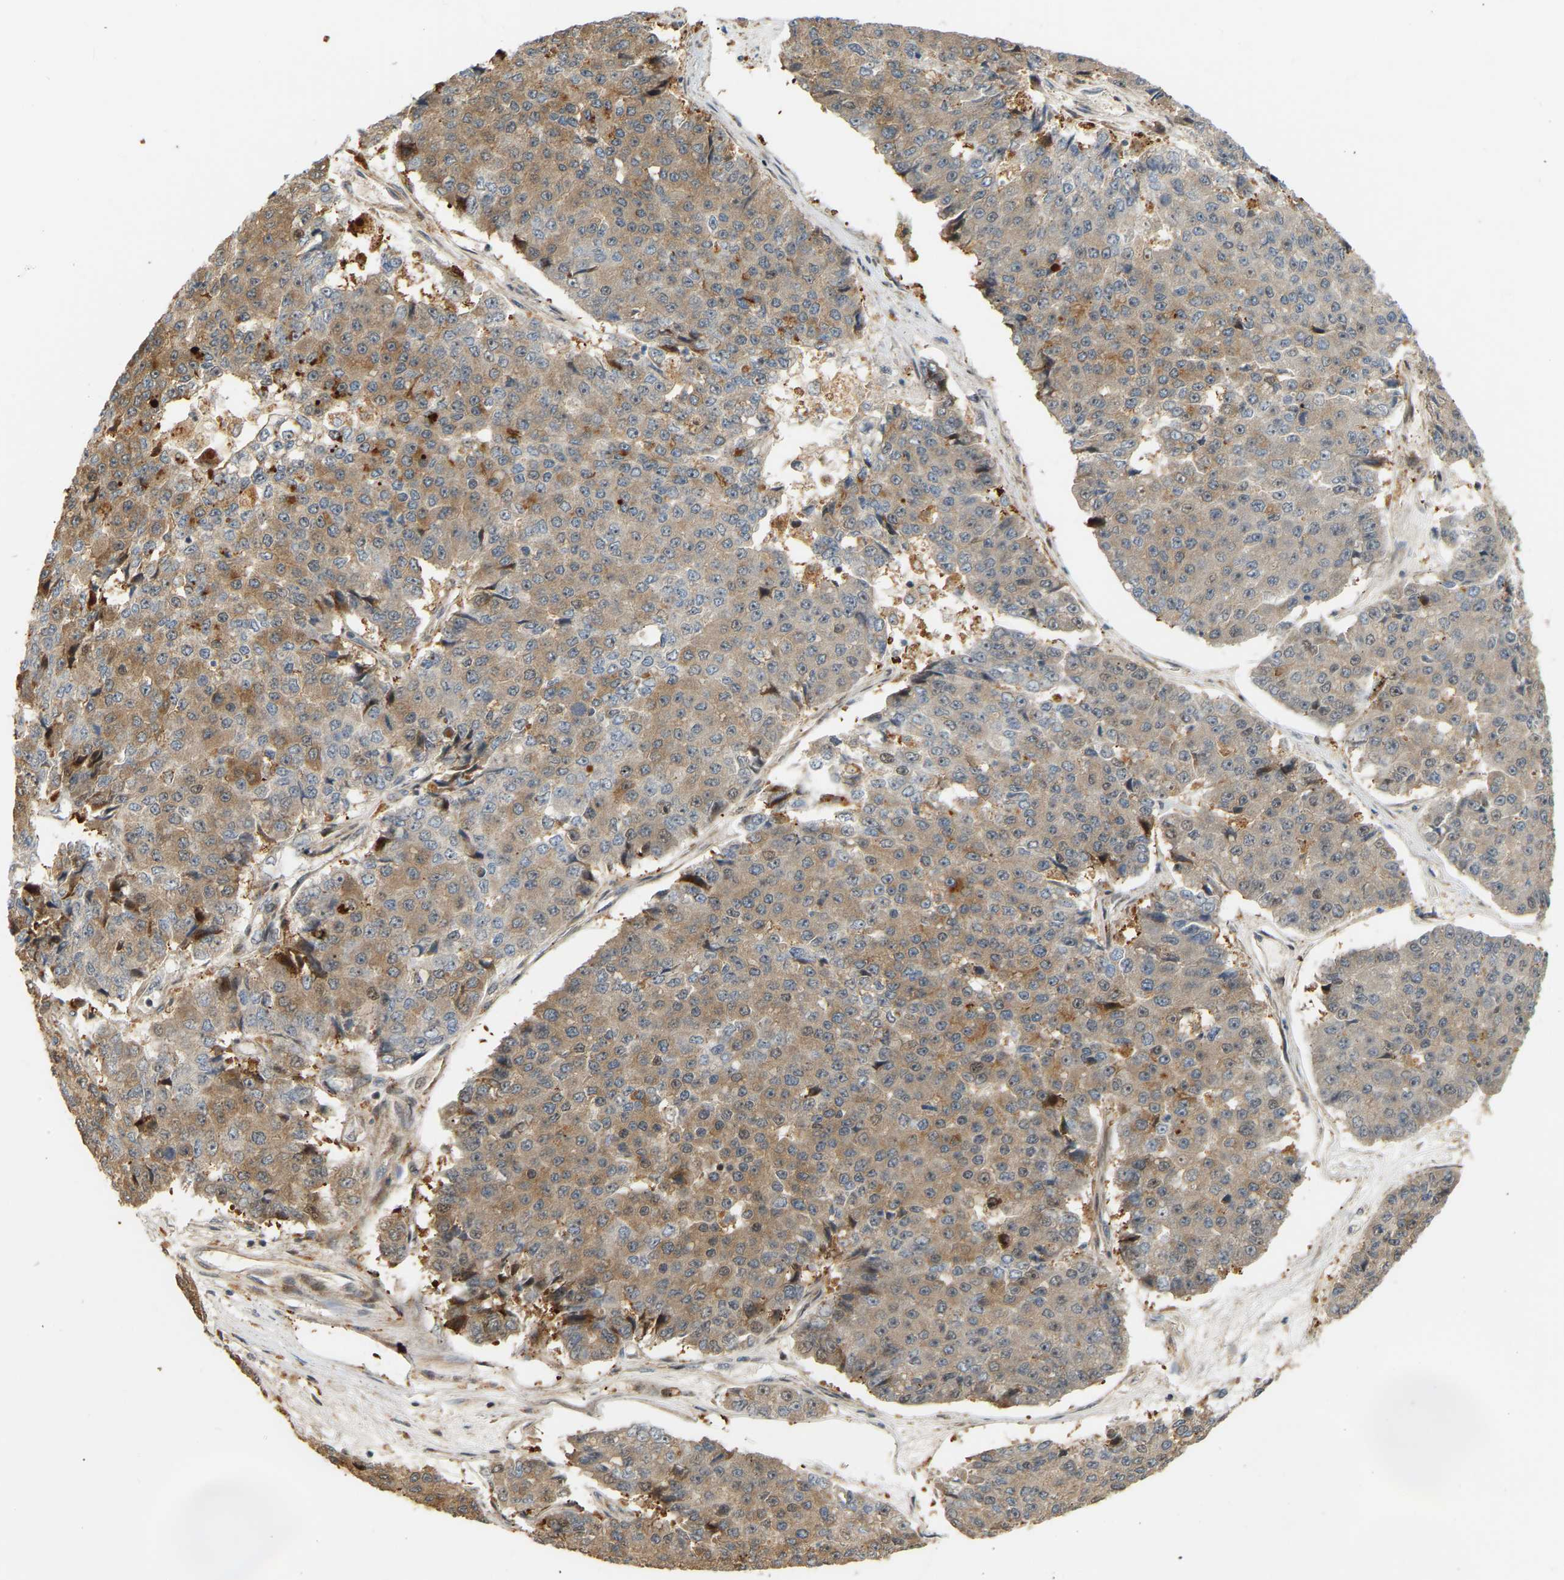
{"staining": {"intensity": "moderate", "quantity": ">75%", "location": "cytoplasmic/membranous"}, "tissue": "pancreatic cancer", "cell_type": "Tumor cells", "image_type": "cancer", "snomed": [{"axis": "morphology", "description": "Adenocarcinoma, NOS"}, {"axis": "topography", "description": "Pancreas"}], "caption": "Immunohistochemical staining of human pancreatic cancer (adenocarcinoma) reveals medium levels of moderate cytoplasmic/membranous staining in approximately >75% of tumor cells.", "gene": "POGLUT2", "patient": {"sex": "male", "age": 50}}